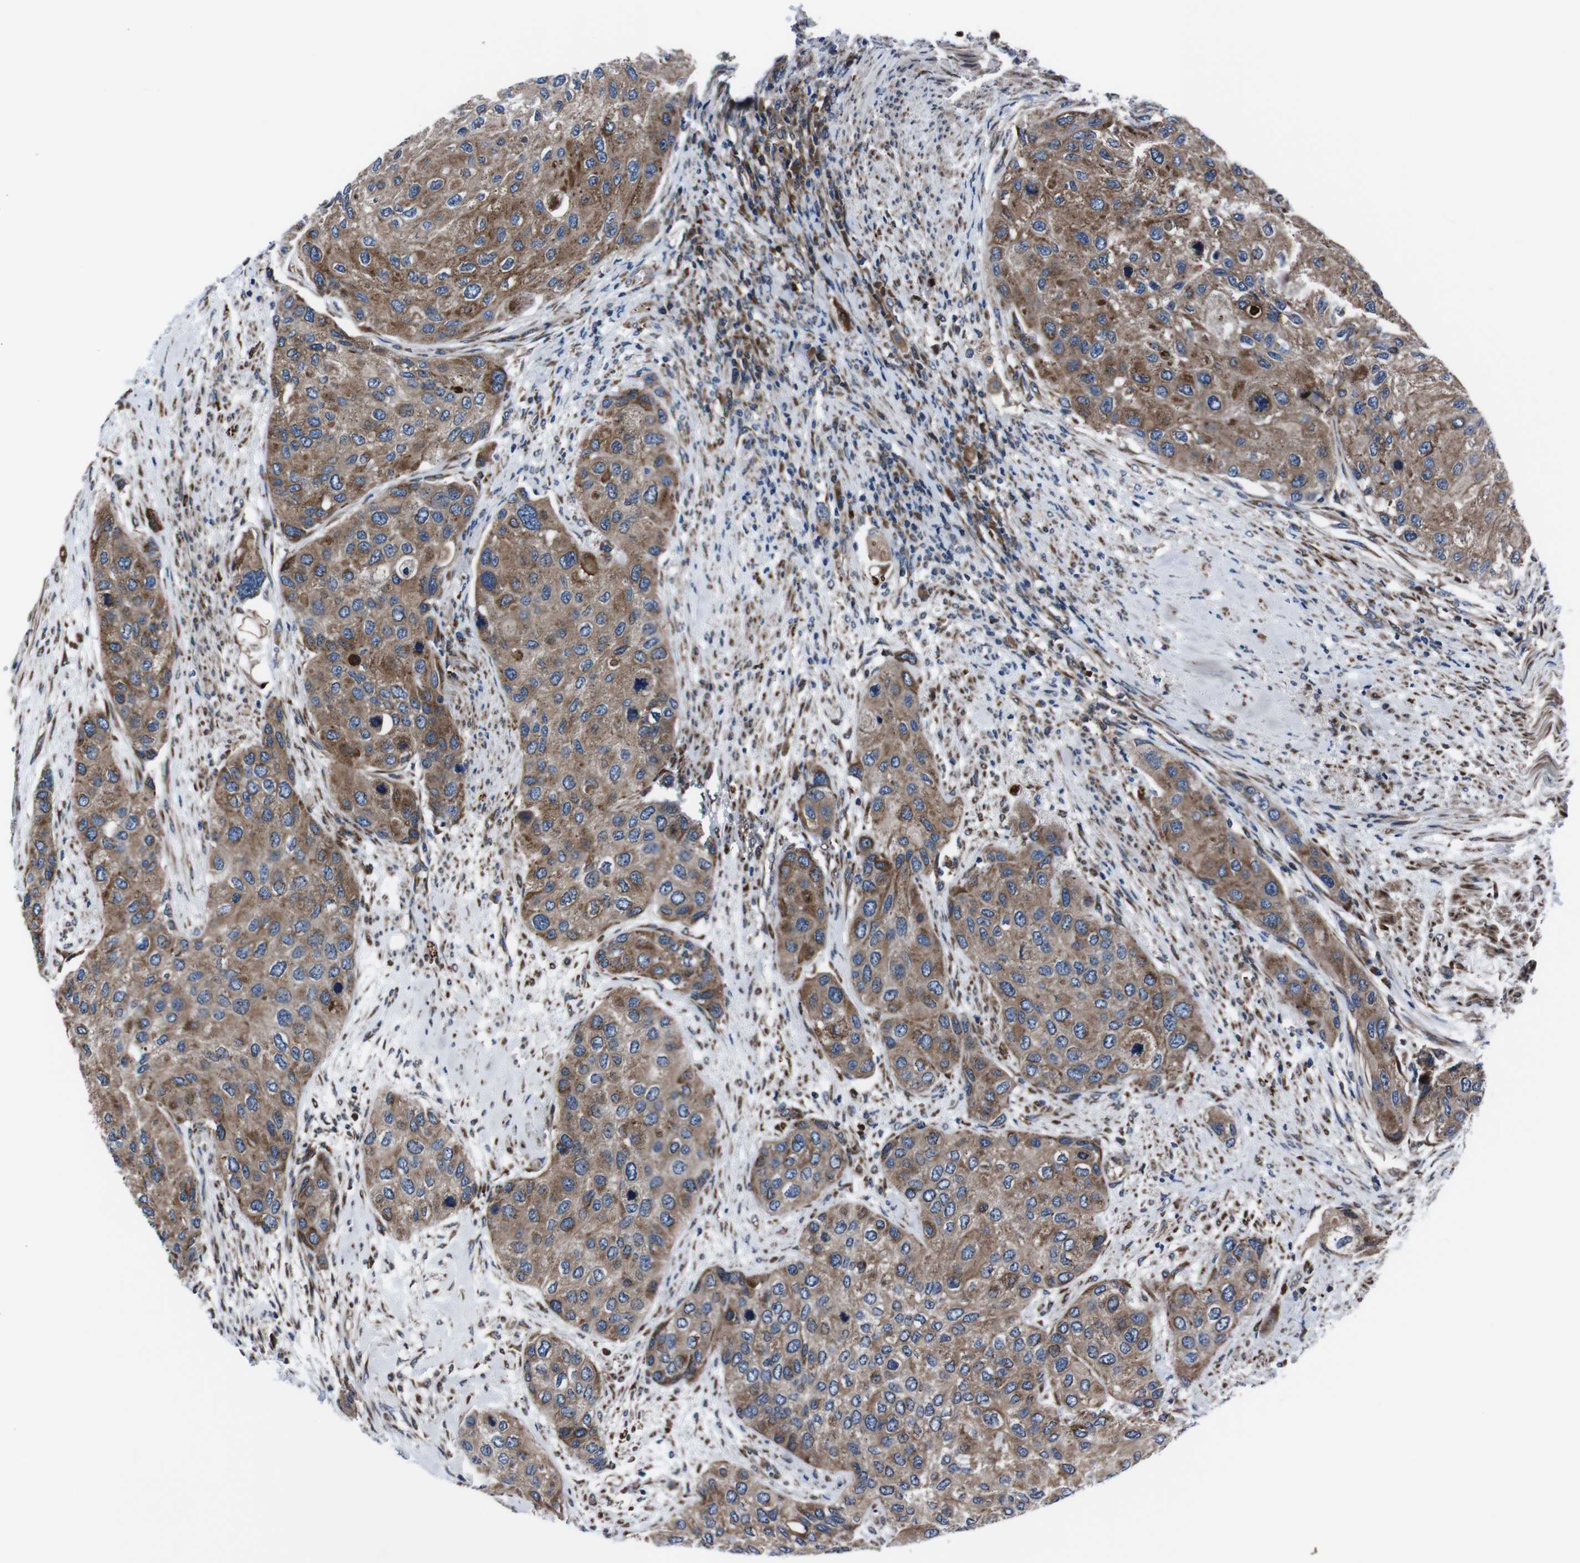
{"staining": {"intensity": "moderate", "quantity": ">75%", "location": "cytoplasmic/membranous"}, "tissue": "urothelial cancer", "cell_type": "Tumor cells", "image_type": "cancer", "snomed": [{"axis": "morphology", "description": "Urothelial carcinoma, High grade"}, {"axis": "topography", "description": "Urinary bladder"}], "caption": "Moderate cytoplasmic/membranous expression for a protein is present in approximately >75% of tumor cells of urothelial cancer using IHC.", "gene": "EIF4A2", "patient": {"sex": "female", "age": 56}}